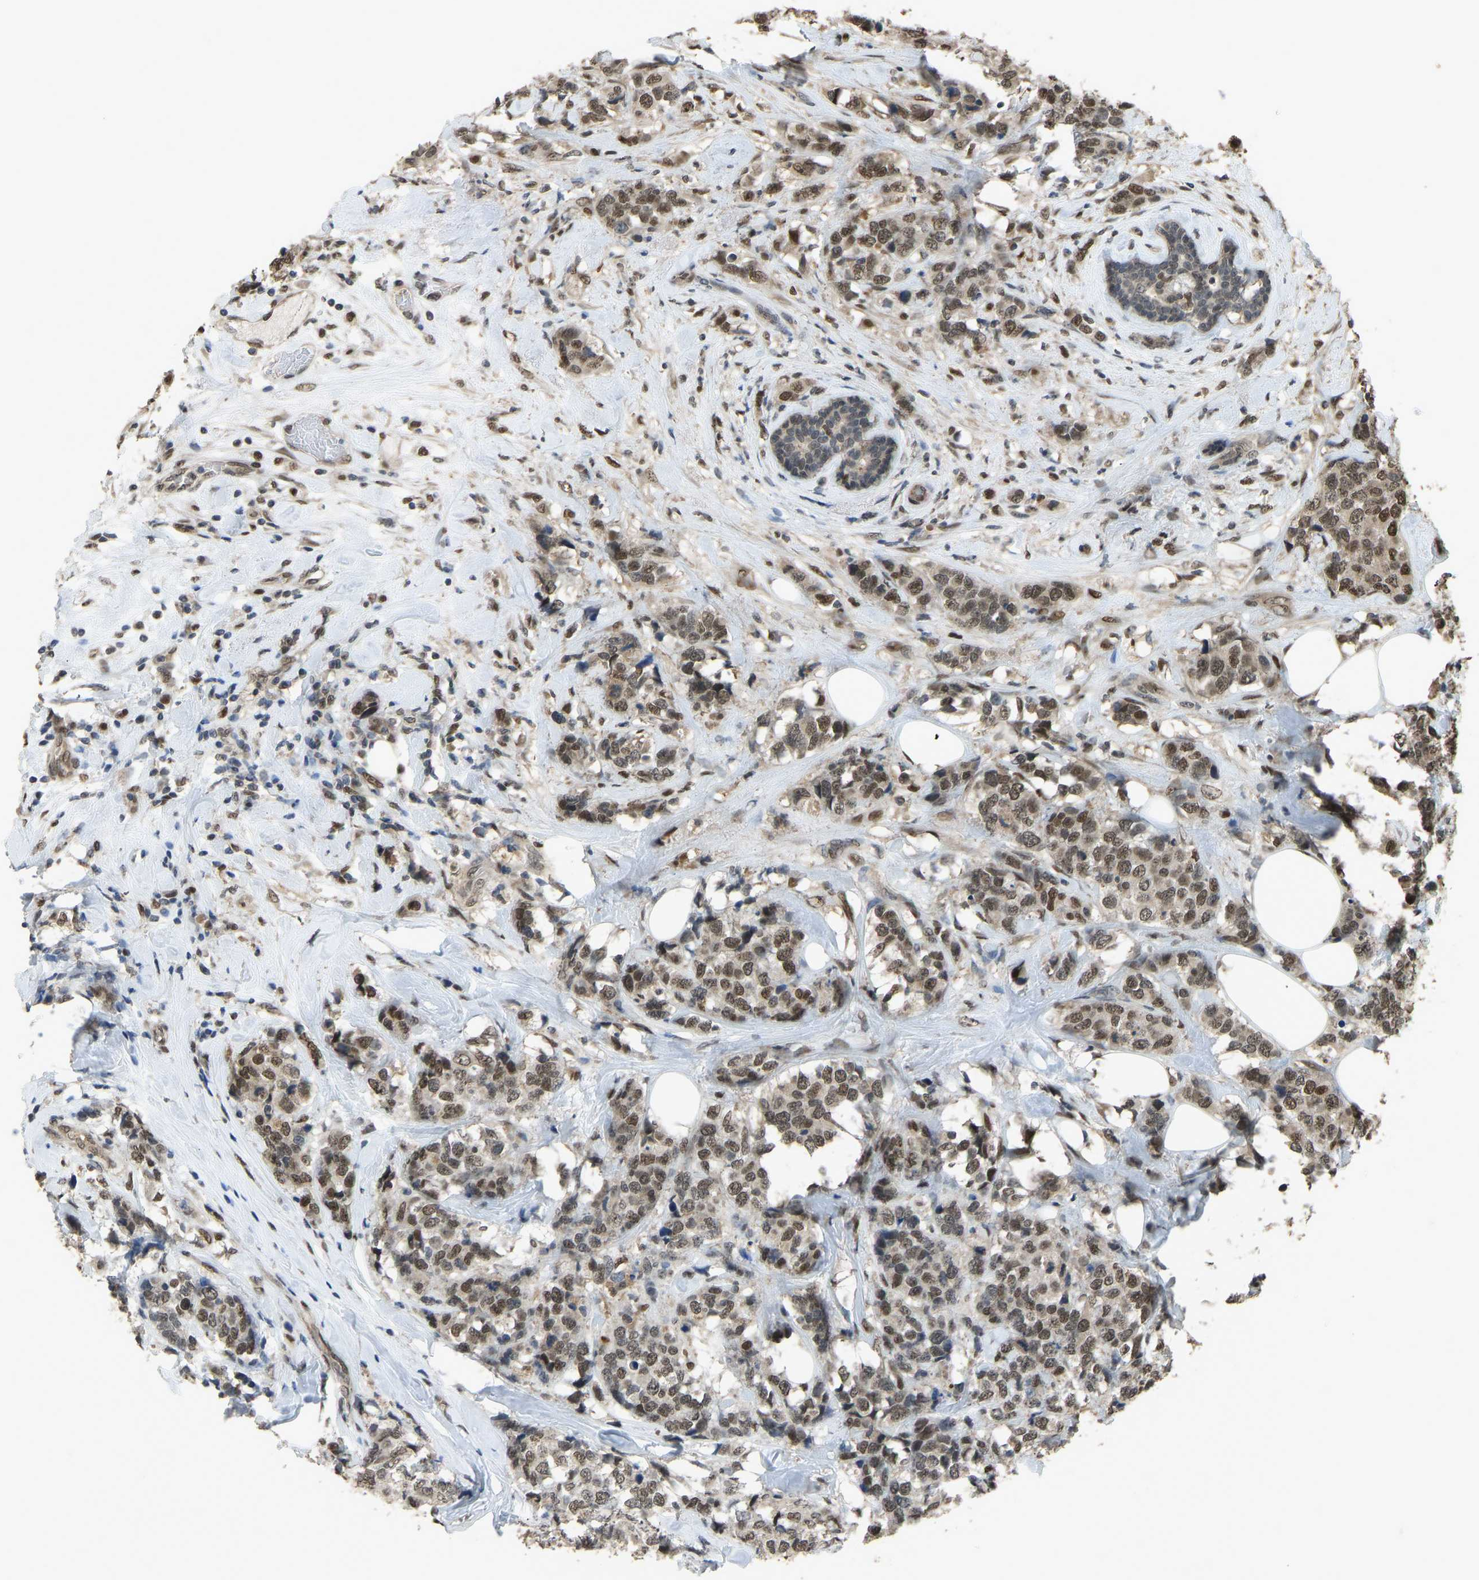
{"staining": {"intensity": "moderate", "quantity": ">75%", "location": "nuclear"}, "tissue": "breast cancer", "cell_type": "Tumor cells", "image_type": "cancer", "snomed": [{"axis": "morphology", "description": "Lobular carcinoma"}, {"axis": "topography", "description": "Breast"}], "caption": "Protein expression by immunohistochemistry (IHC) reveals moderate nuclear expression in approximately >75% of tumor cells in breast cancer.", "gene": "KPNA6", "patient": {"sex": "female", "age": 59}}